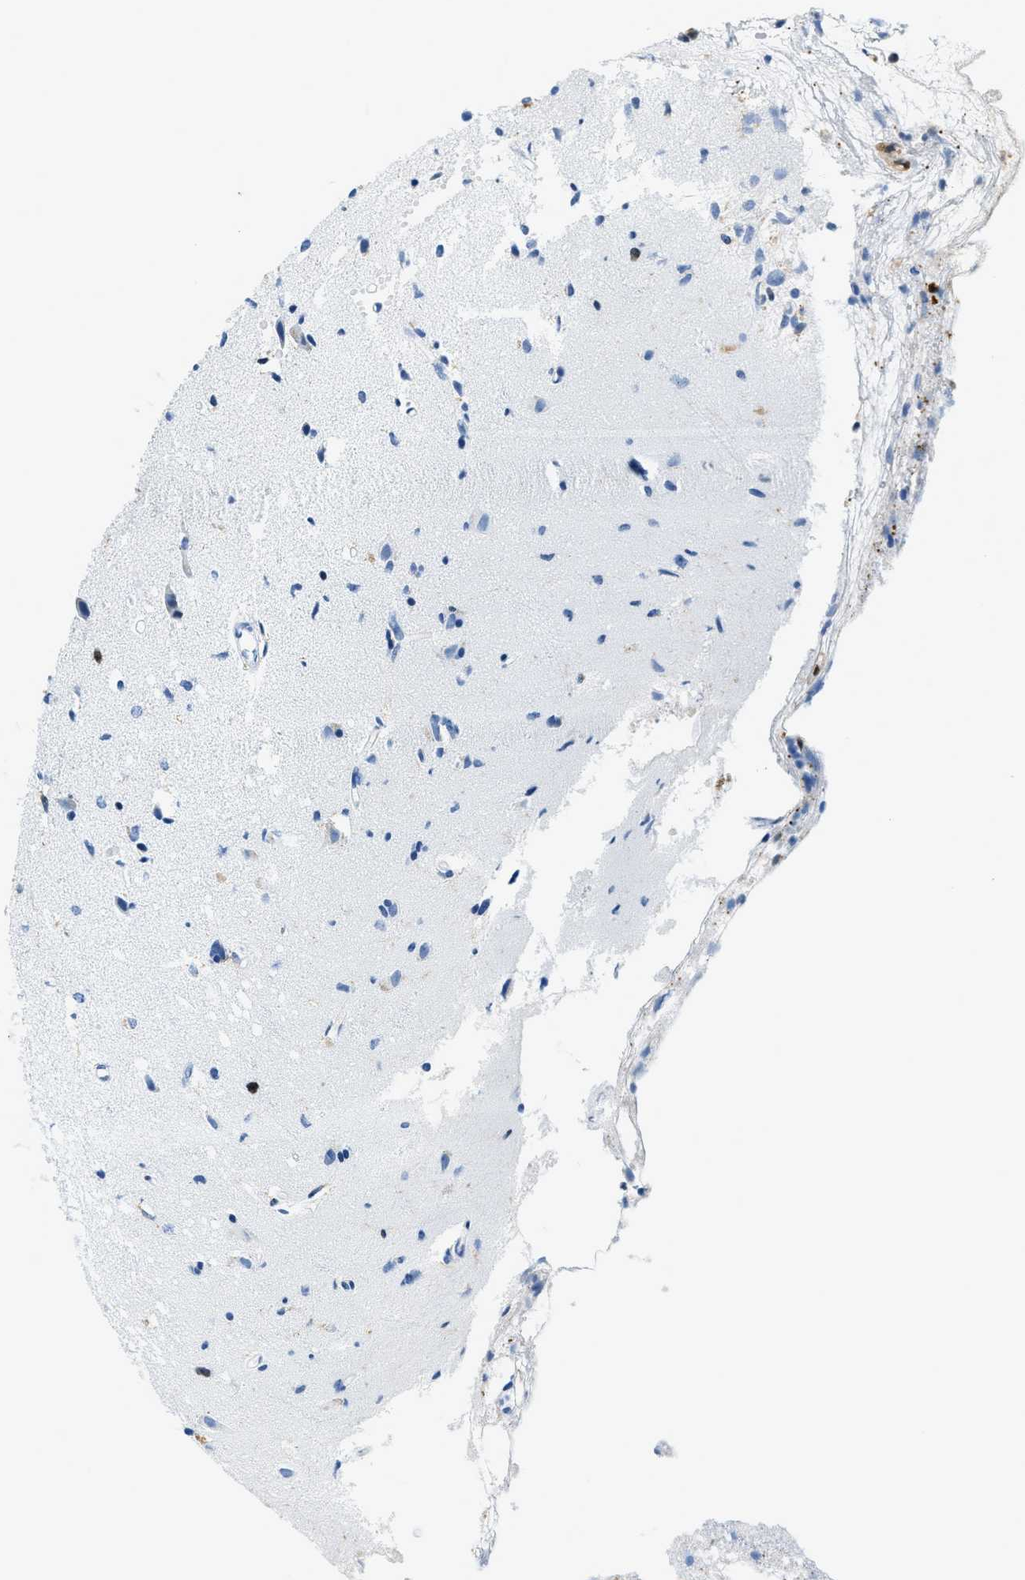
{"staining": {"intensity": "negative", "quantity": "none", "location": "none"}, "tissue": "glioma", "cell_type": "Tumor cells", "image_type": "cancer", "snomed": [{"axis": "morphology", "description": "Glioma, malignant, High grade"}, {"axis": "topography", "description": "Brain"}], "caption": "IHC of glioma shows no staining in tumor cells.", "gene": "CAPG", "patient": {"sex": "female", "age": 59}}